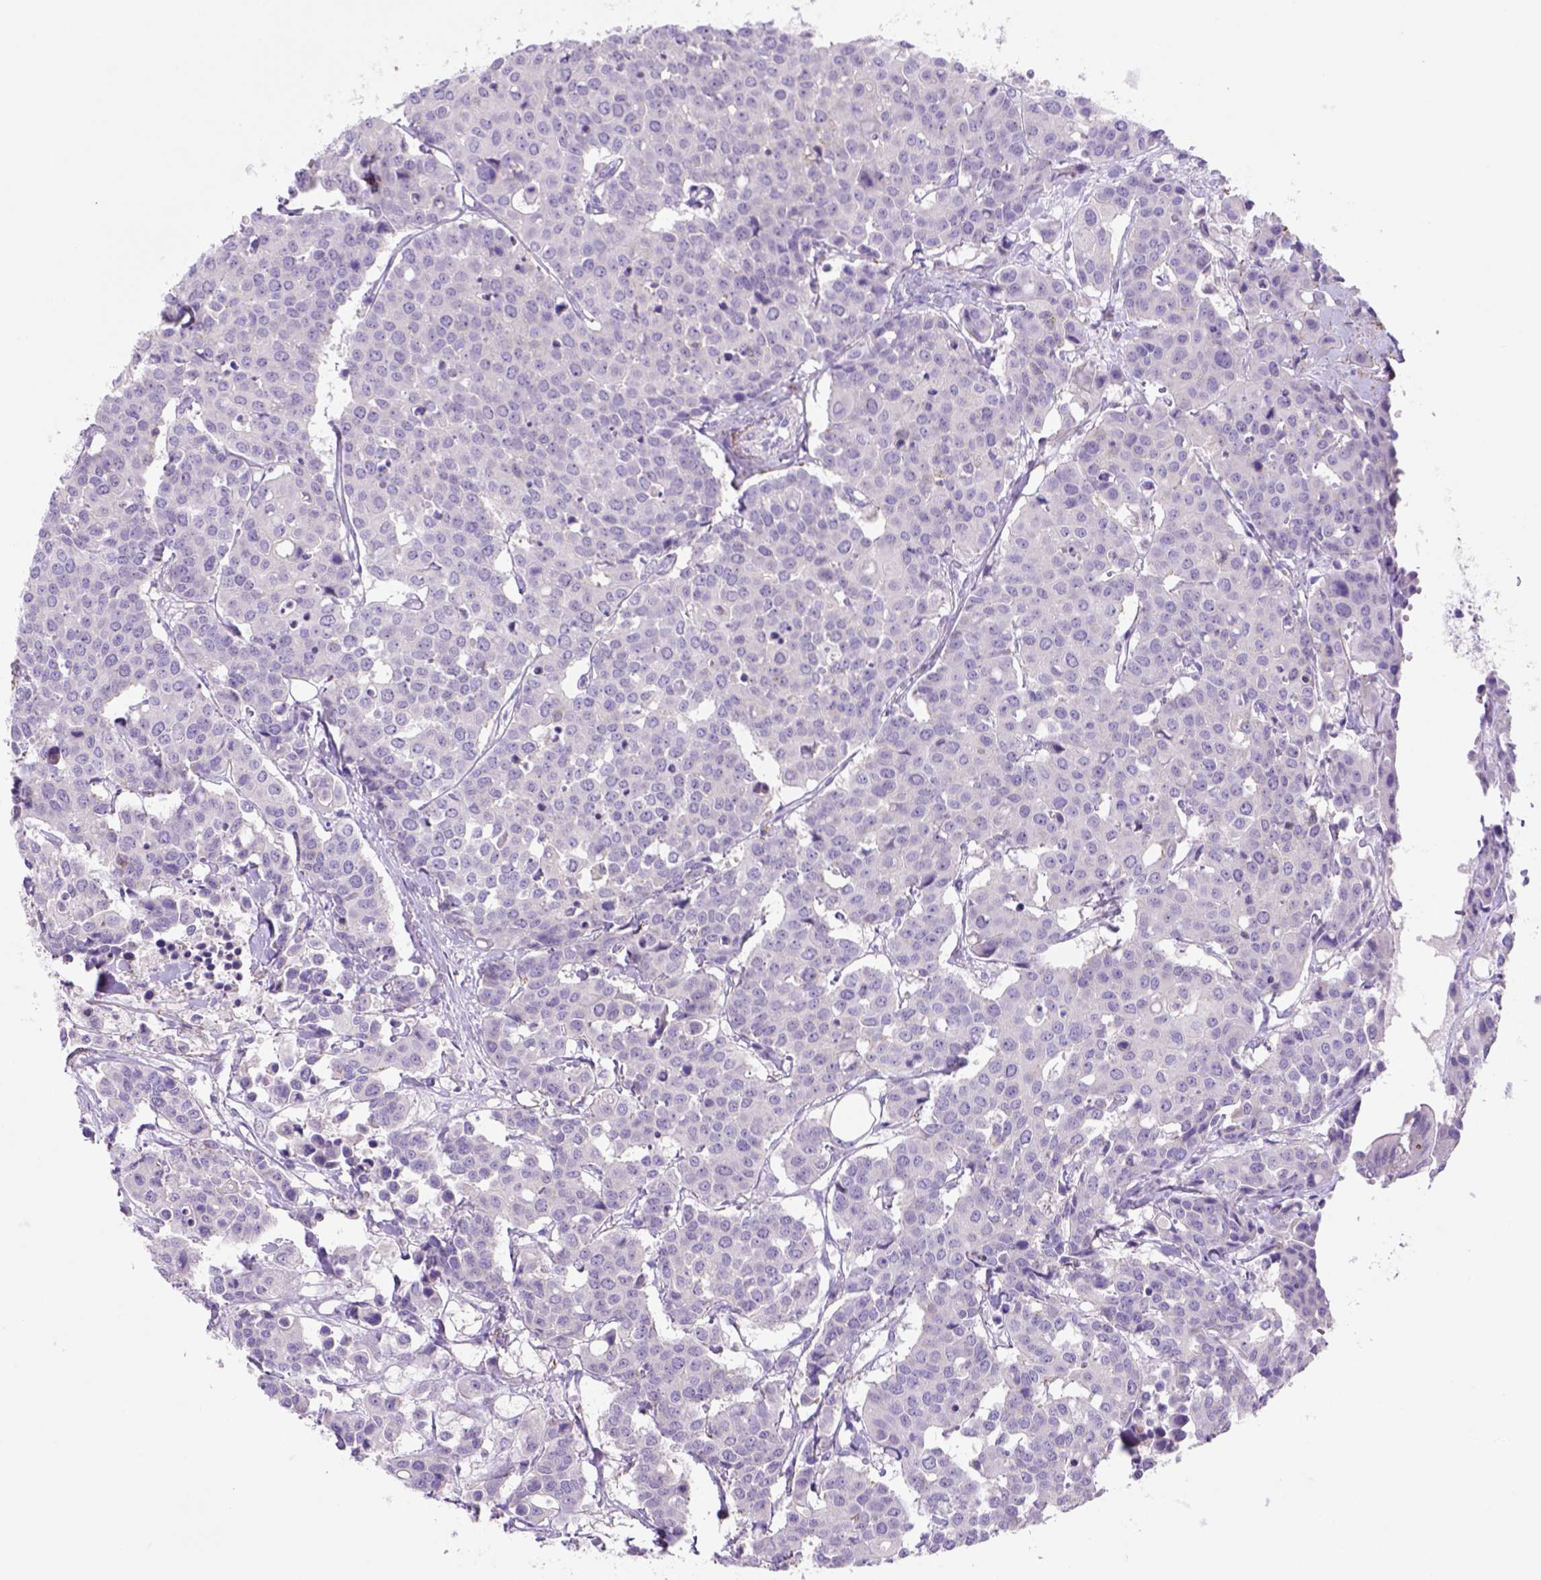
{"staining": {"intensity": "negative", "quantity": "none", "location": "none"}, "tissue": "carcinoid", "cell_type": "Tumor cells", "image_type": "cancer", "snomed": [{"axis": "morphology", "description": "Carcinoid, malignant, NOS"}, {"axis": "topography", "description": "Colon"}], "caption": "This is an immunohistochemistry micrograph of malignant carcinoid. There is no positivity in tumor cells.", "gene": "SIRPD", "patient": {"sex": "male", "age": 81}}